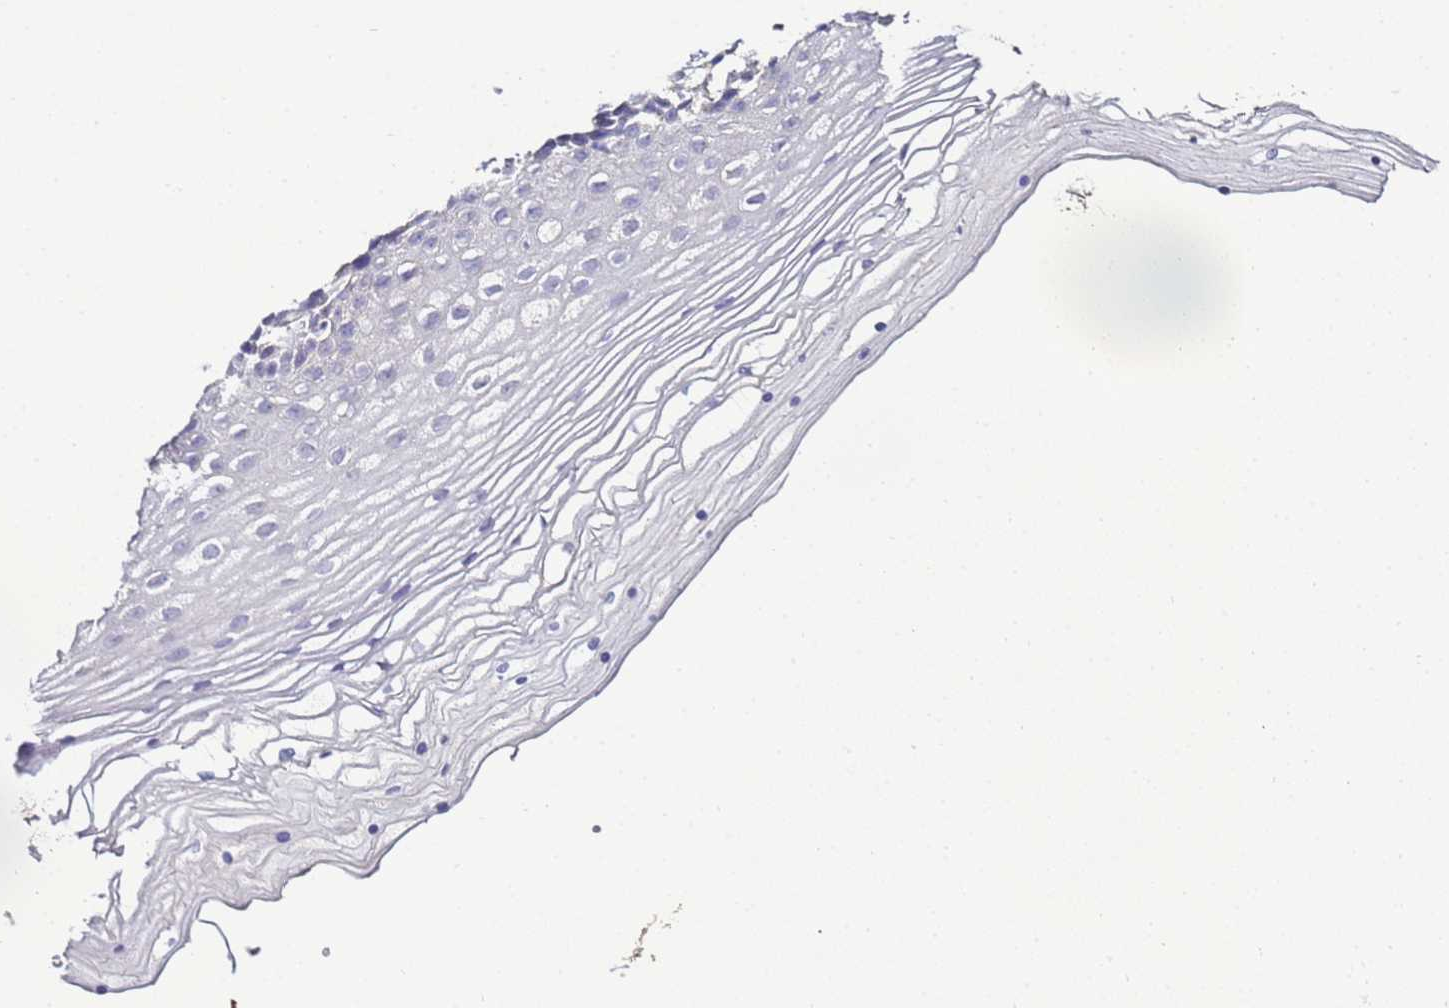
{"staining": {"intensity": "negative", "quantity": "none", "location": "none"}, "tissue": "vagina", "cell_type": "Squamous epithelial cells", "image_type": "normal", "snomed": [{"axis": "morphology", "description": "Normal tissue, NOS"}, {"axis": "topography", "description": "Vagina"}], "caption": "IHC micrograph of benign vagina: vagina stained with DAB exhibits no significant protein staining in squamous epithelial cells.", "gene": "ENOPH1", "patient": {"sex": "female", "age": 46}}